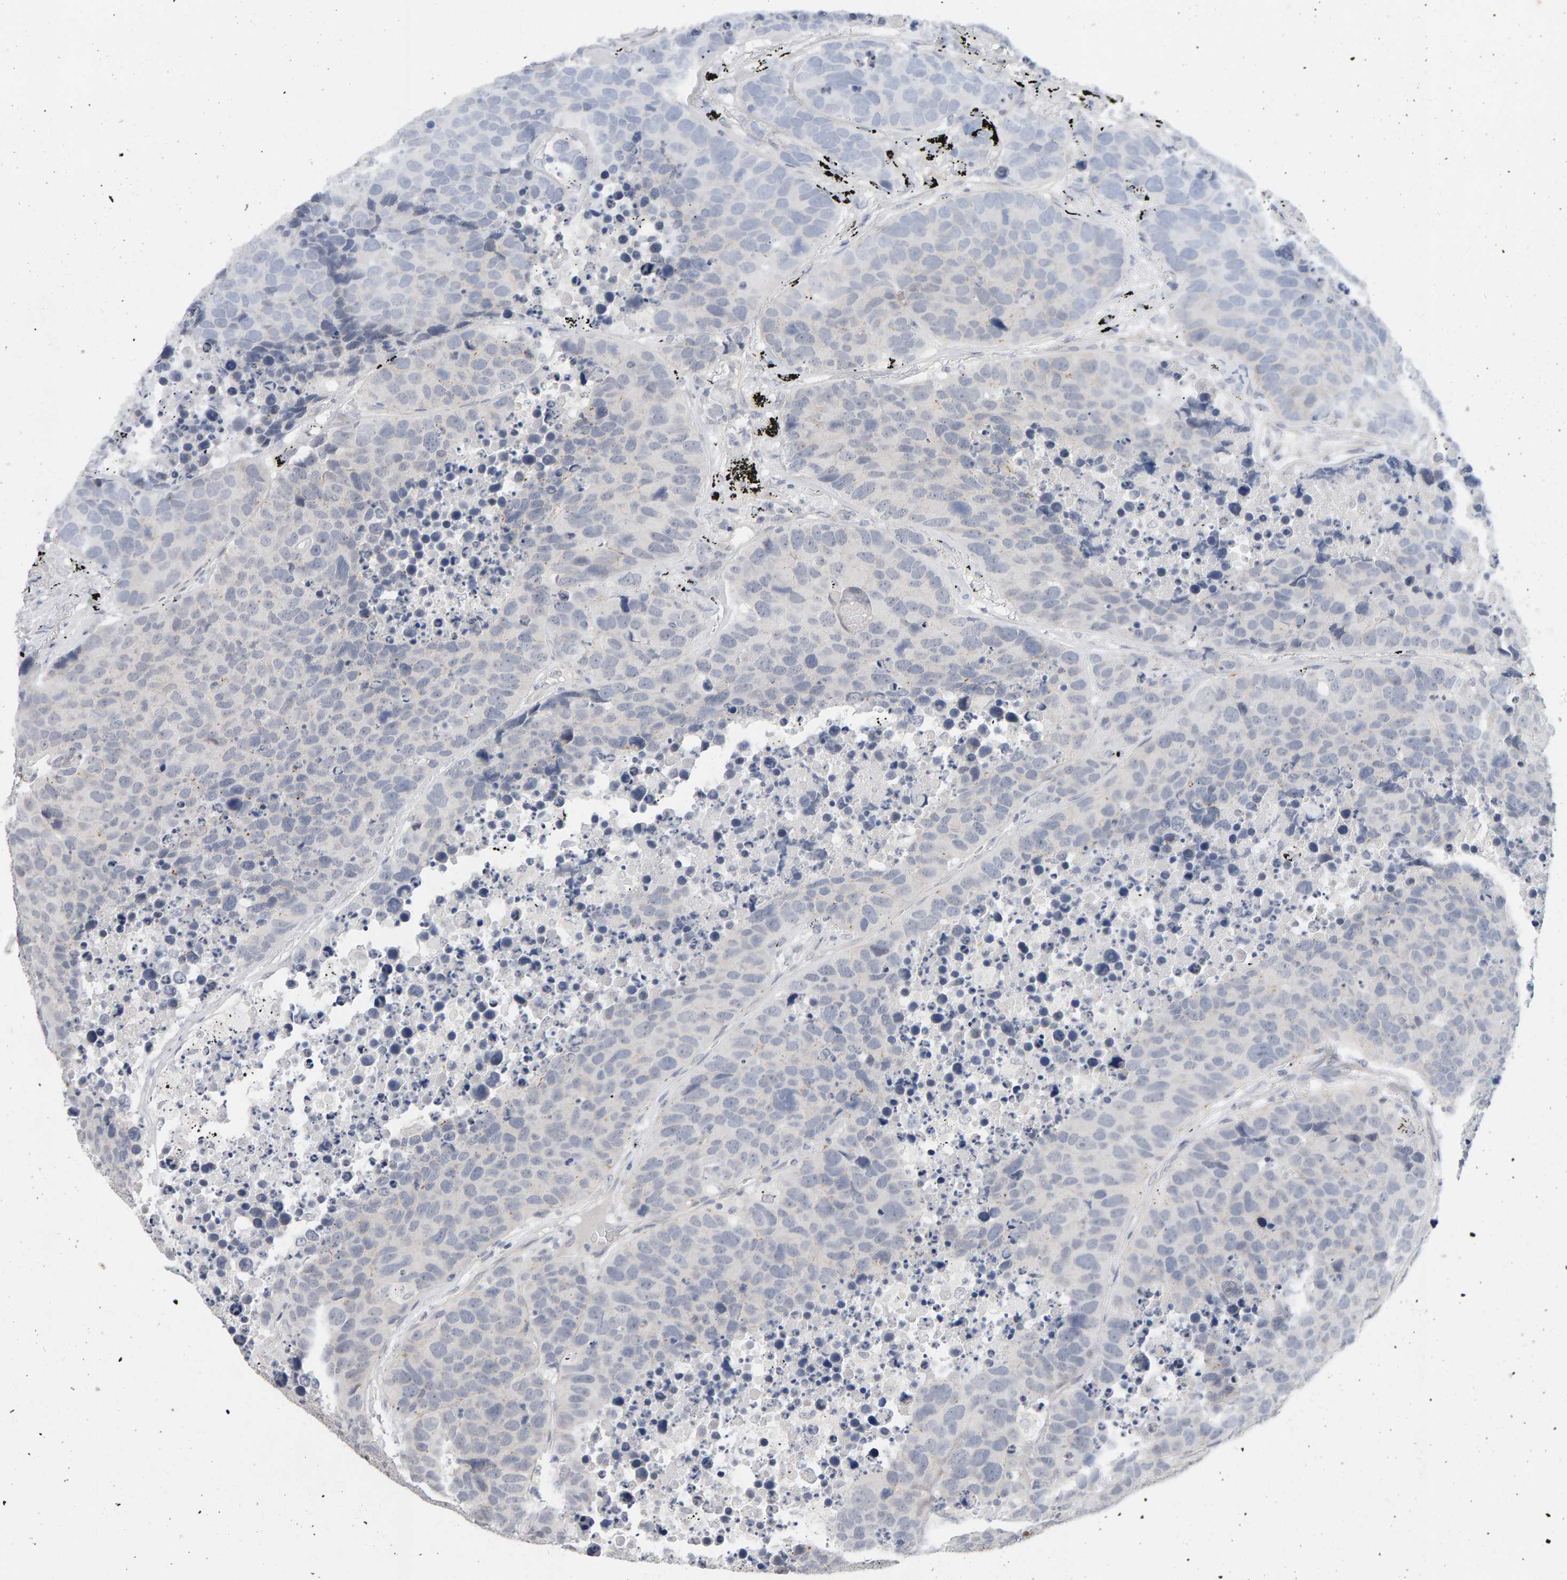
{"staining": {"intensity": "negative", "quantity": "none", "location": "none"}, "tissue": "carcinoid", "cell_type": "Tumor cells", "image_type": "cancer", "snomed": [{"axis": "morphology", "description": "Carcinoid, malignant, NOS"}, {"axis": "topography", "description": "Lung"}], "caption": "Tumor cells are negative for brown protein staining in carcinoid. (DAB IHC with hematoxylin counter stain).", "gene": "HNF4A", "patient": {"sex": "male", "age": 60}}